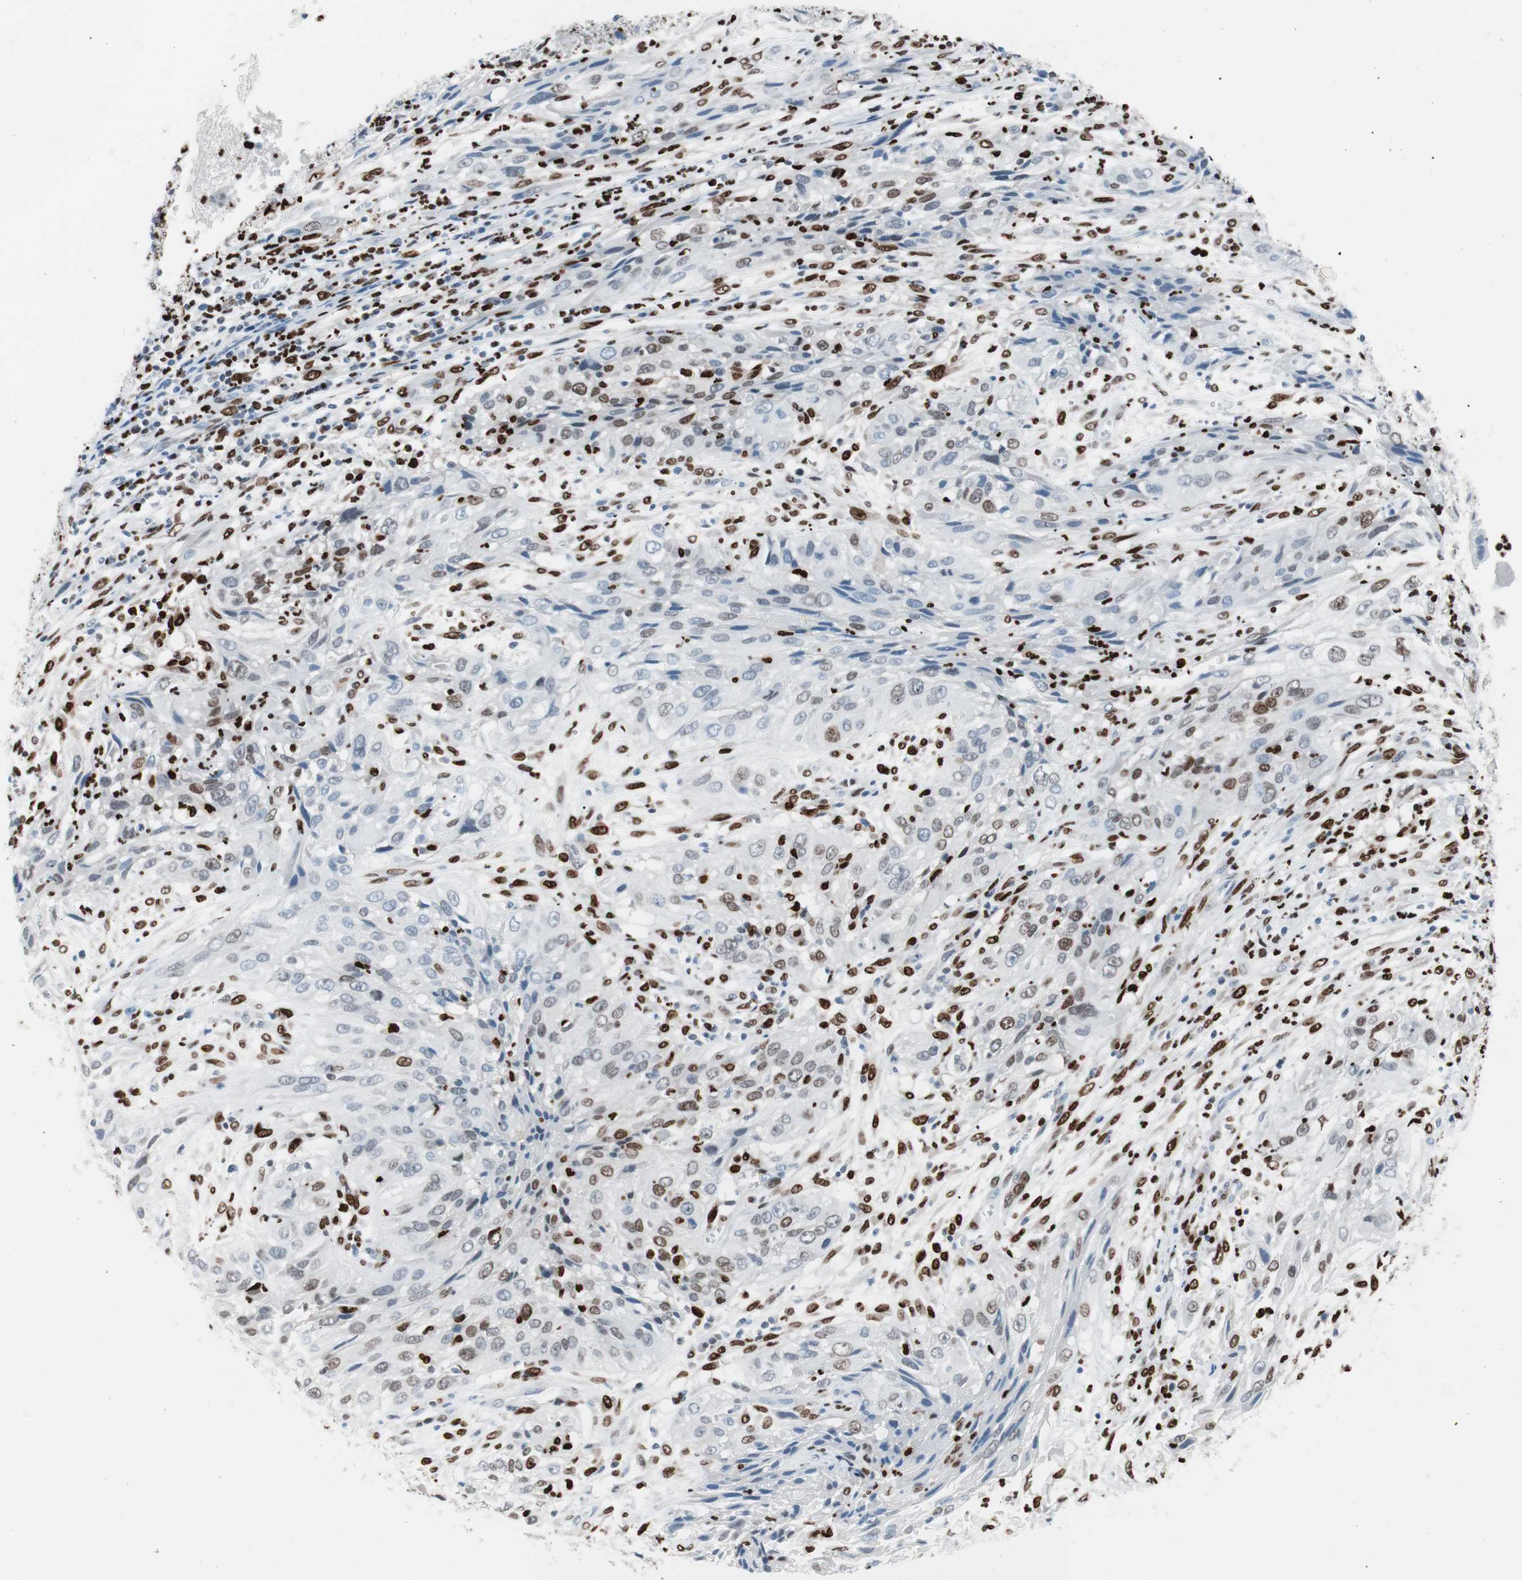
{"staining": {"intensity": "moderate", "quantity": "<25%", "location": "nuclear"}, "tissue": "cervical cancer", "cell_type": "Tumor cells", "image_type": "cancer", "snomed": [{"axis": "morphology", "description": "Squamous cell carcinoma, NOS"}, {"axis": "topography", "description": "Cervix"}], "caption": "Cervical squamous cell carcinoma stained with a protein marker shows moderate staining in tumor cells.", "gene": "CEBPB", "patient": {"sex": "female", "age": 32}}